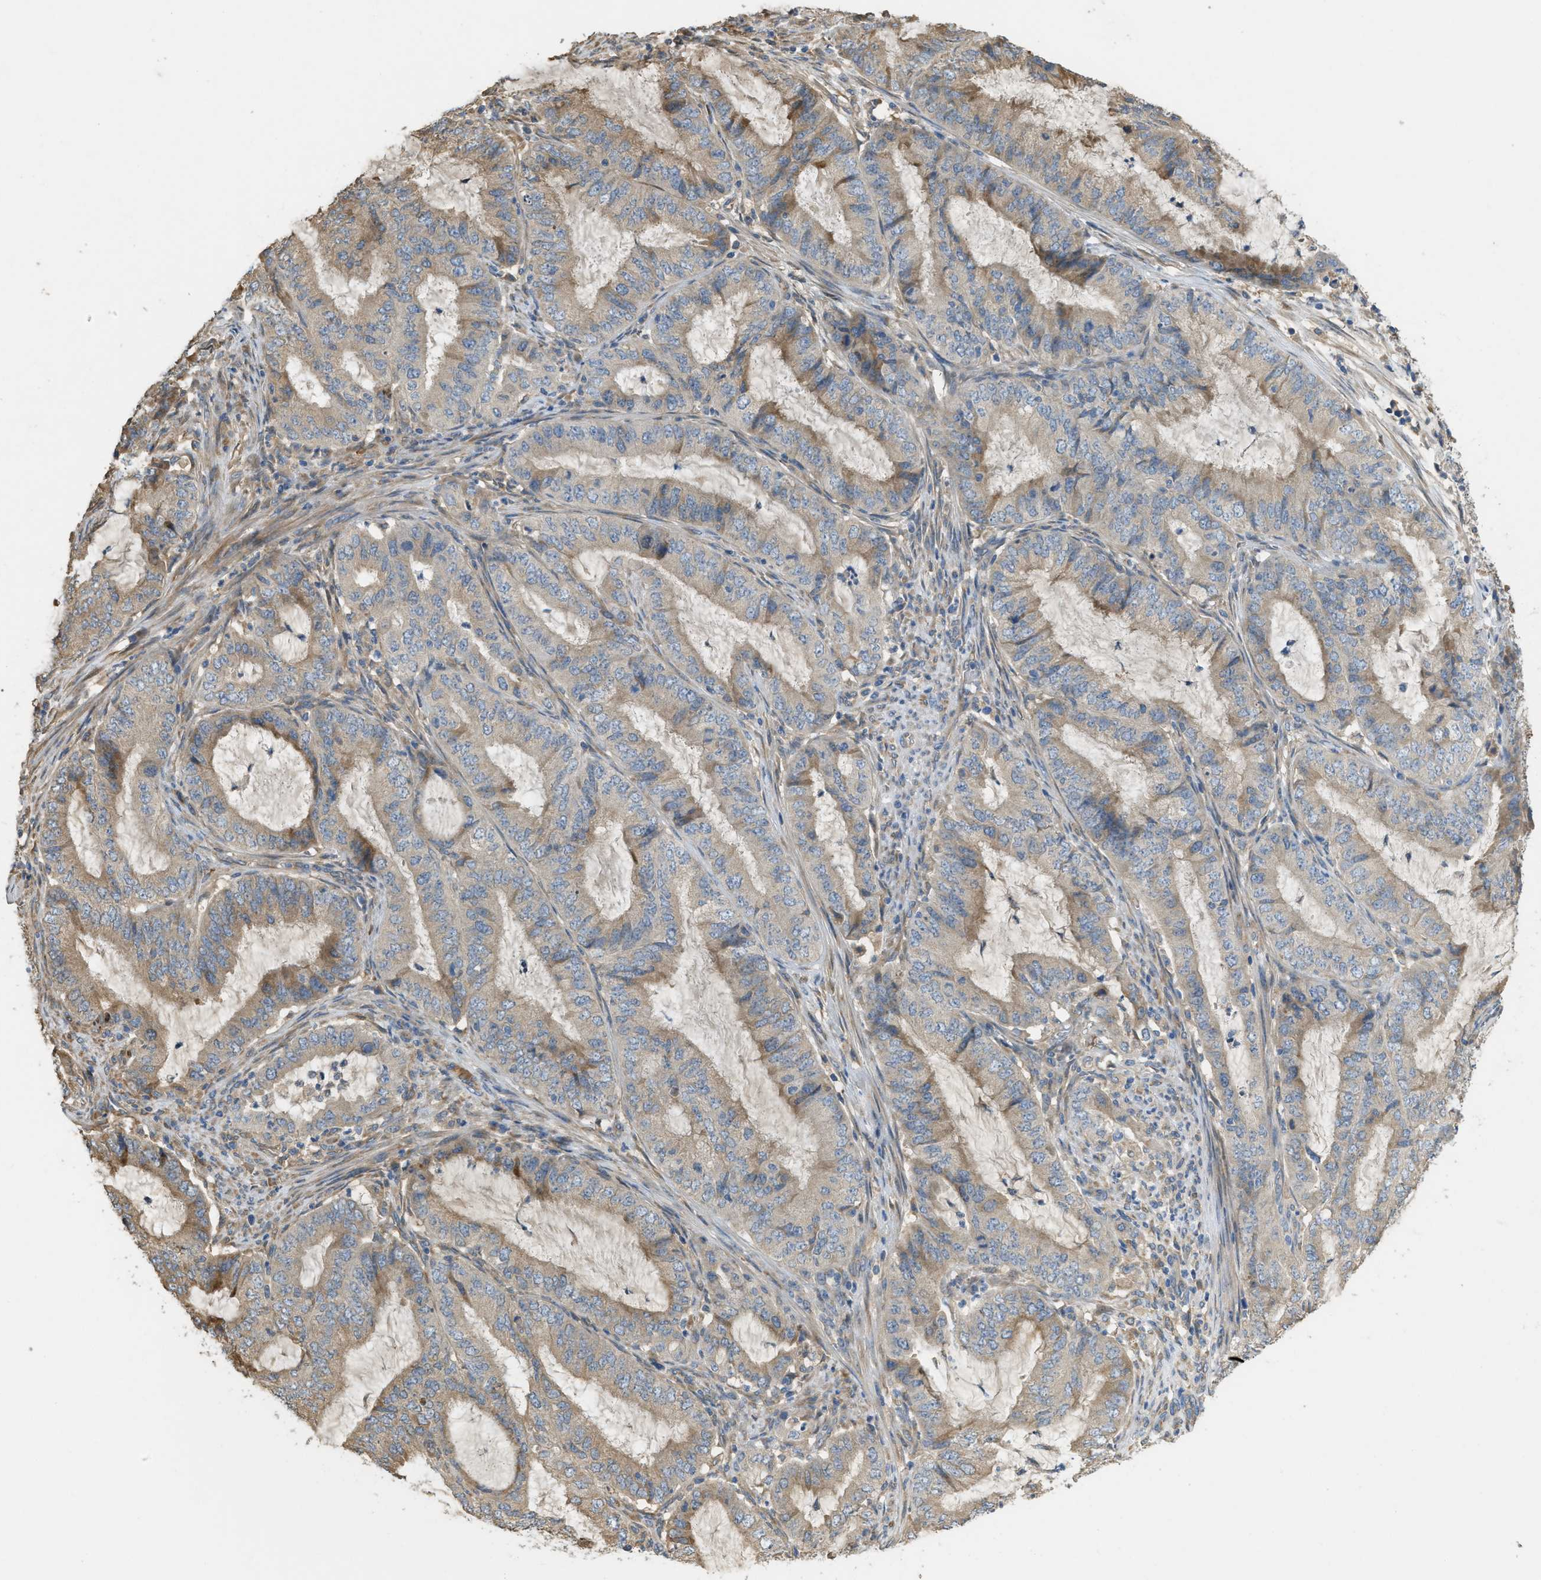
{"staining": {"intensity": "moderate", "quantity": "<25%", "location": "cytoplasmic/membranous"}, "tissue": "endometrial cancer", "cell_type": "Tumor cells", "image_type": "cancer", "snomed": [{"axis": "morphology", "description": "Adenocarcinoma, NOS"}, {"axis": "topography", "description": "Endometrium"}], "caption": "A brown stain shows moderate cytoplasmic/membranous positivity of a protein in human endometrial cancer (adenocarcinoma) tumor cells.", "gene": "RIPK2", "patient": {"sex": "female", "age": 70}}